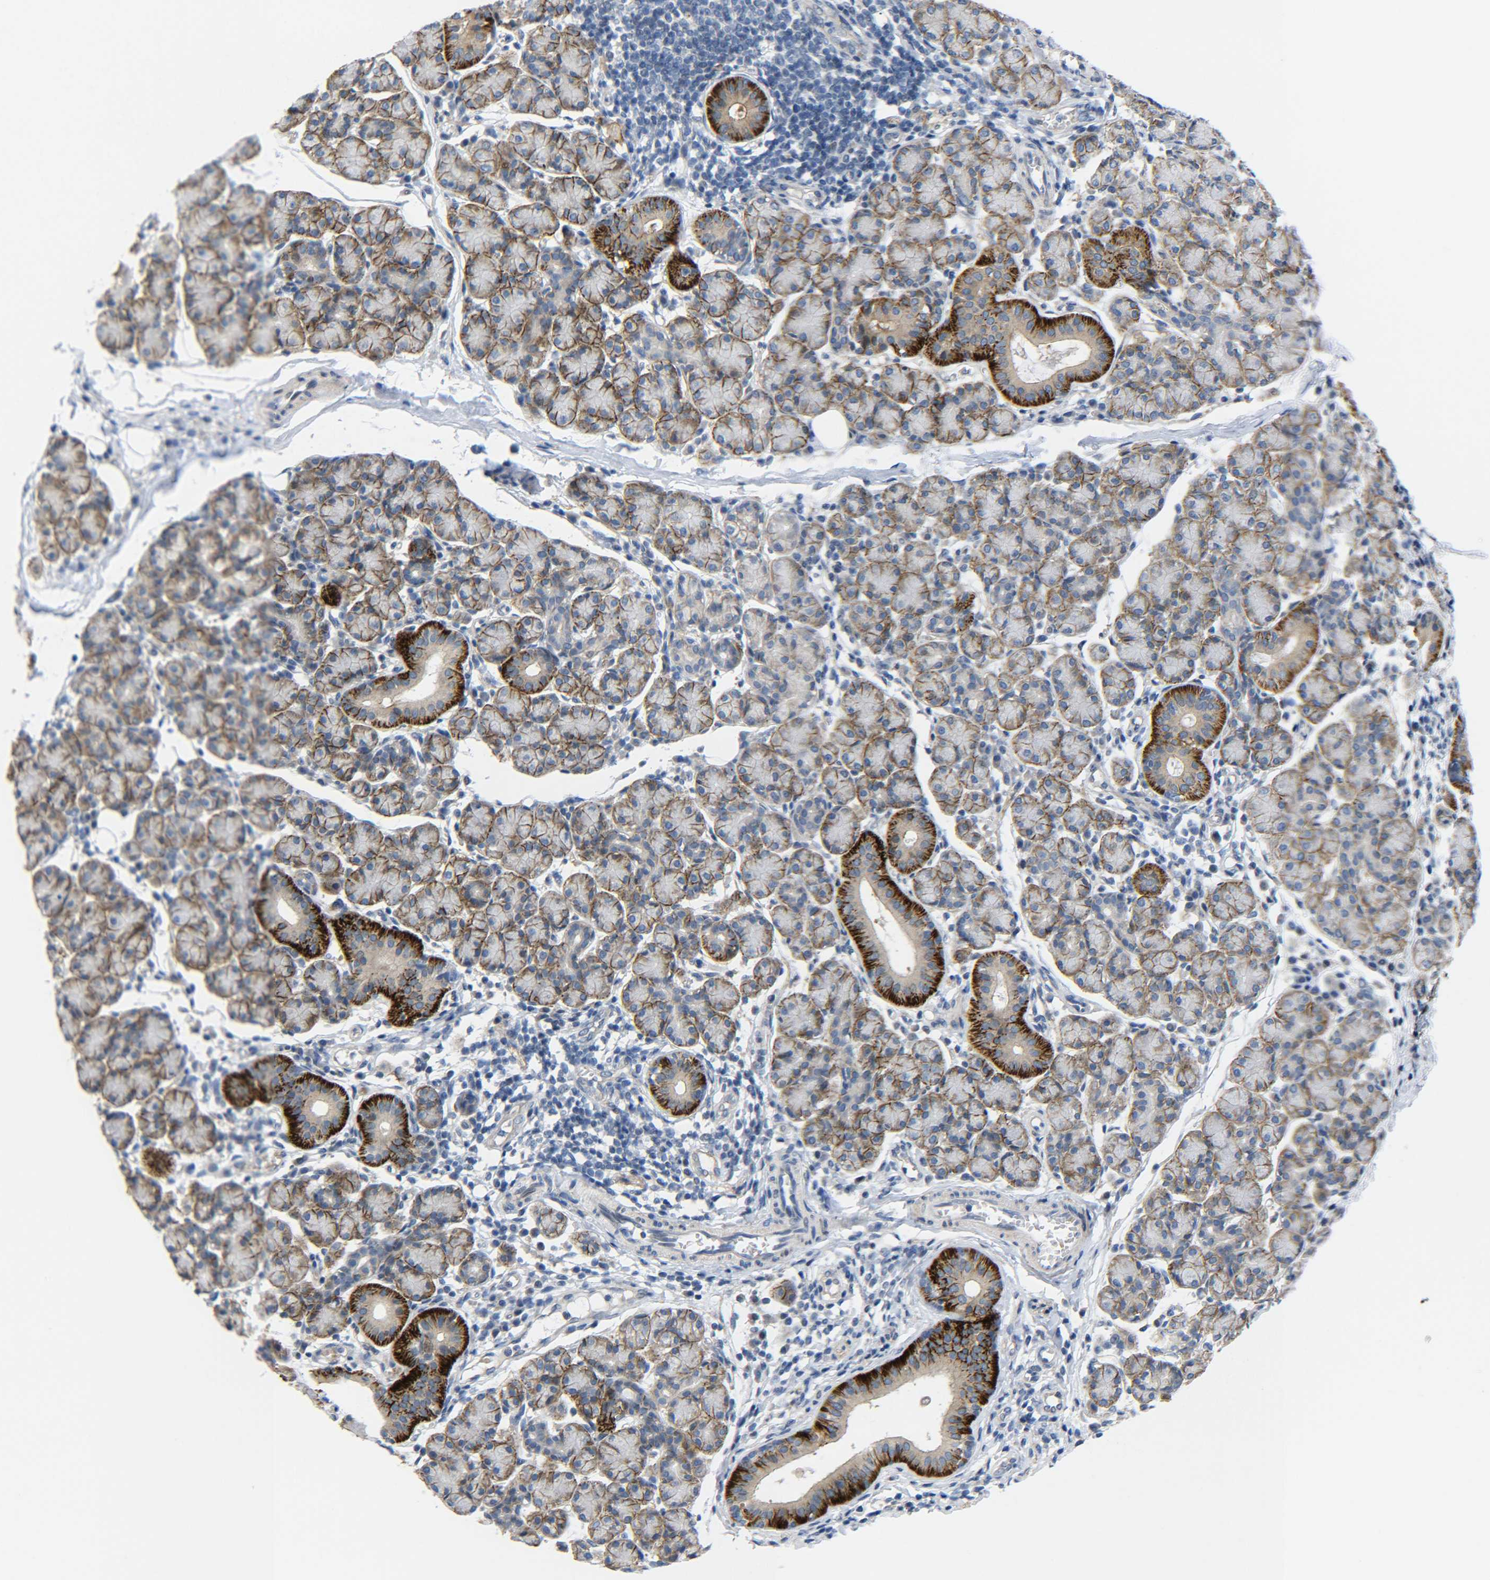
{"staining": {"intensity": "strong", "quantity": "25%-75%", "location": "cytoplasmic/membranous"}, "tissue": "salivary gland", "cell_type": "Glandular cells", "image_type": "normal", "snomed": [{"axis": "morphology", "description": "Normal tissue, NOS"}, {"axis": "morphology", "description": "Inflammation, NOS"}, {"axis": "topography", "description": "Lymph node"}, {"axis": "topography", "description": "Salivary gland"}], "caption": "A high amount of strong cytoplasmic/membranous staining is identified in approximately 25%-75% of glandular cells in unremarkable salivary gland. (IHC, brightfield microscopy, high magnification).", "gene": "CMTM1", "patient": {"sex": "male", "age": 3}}